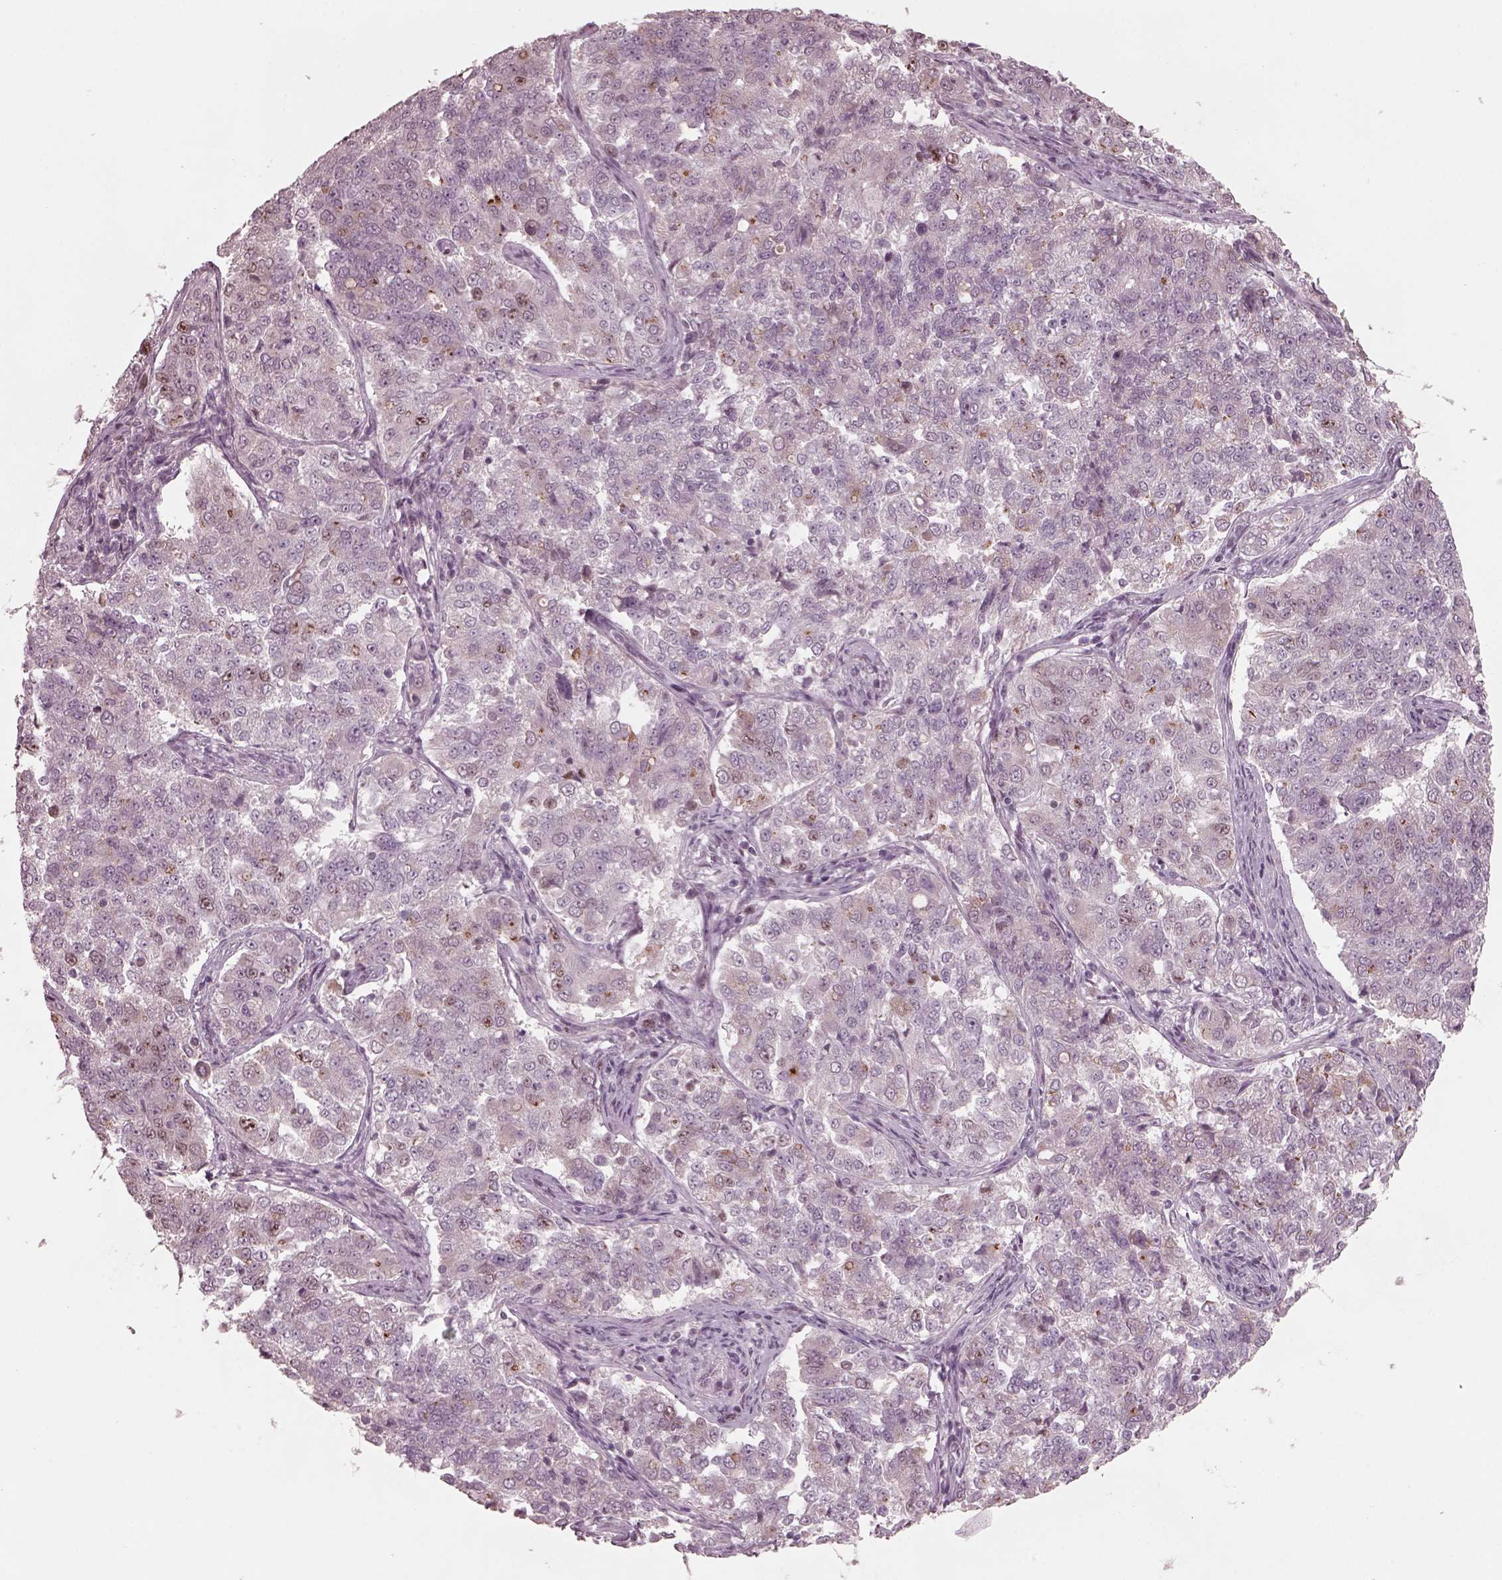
{"staining": {"intensity": "negative", "quantity": "none", "location": "none"}, "tissue": "endometrial cancer", "cell_type": "Tumor cells", "image_type": "cancer", "snomed": [{"axis": "morphology", "description": "Adenocarcinoma, NOS"}, {"axis": "topography", "description": "Endometrium"}], "caption": "DAB (3,3'-diaminobenzidine) immunohistochemical staining of endometrial adenocarcinoma reveals no significant staining in tumor cells.", "gene": "SAXO1", "patient": {"sex": "female", "age": 43}}